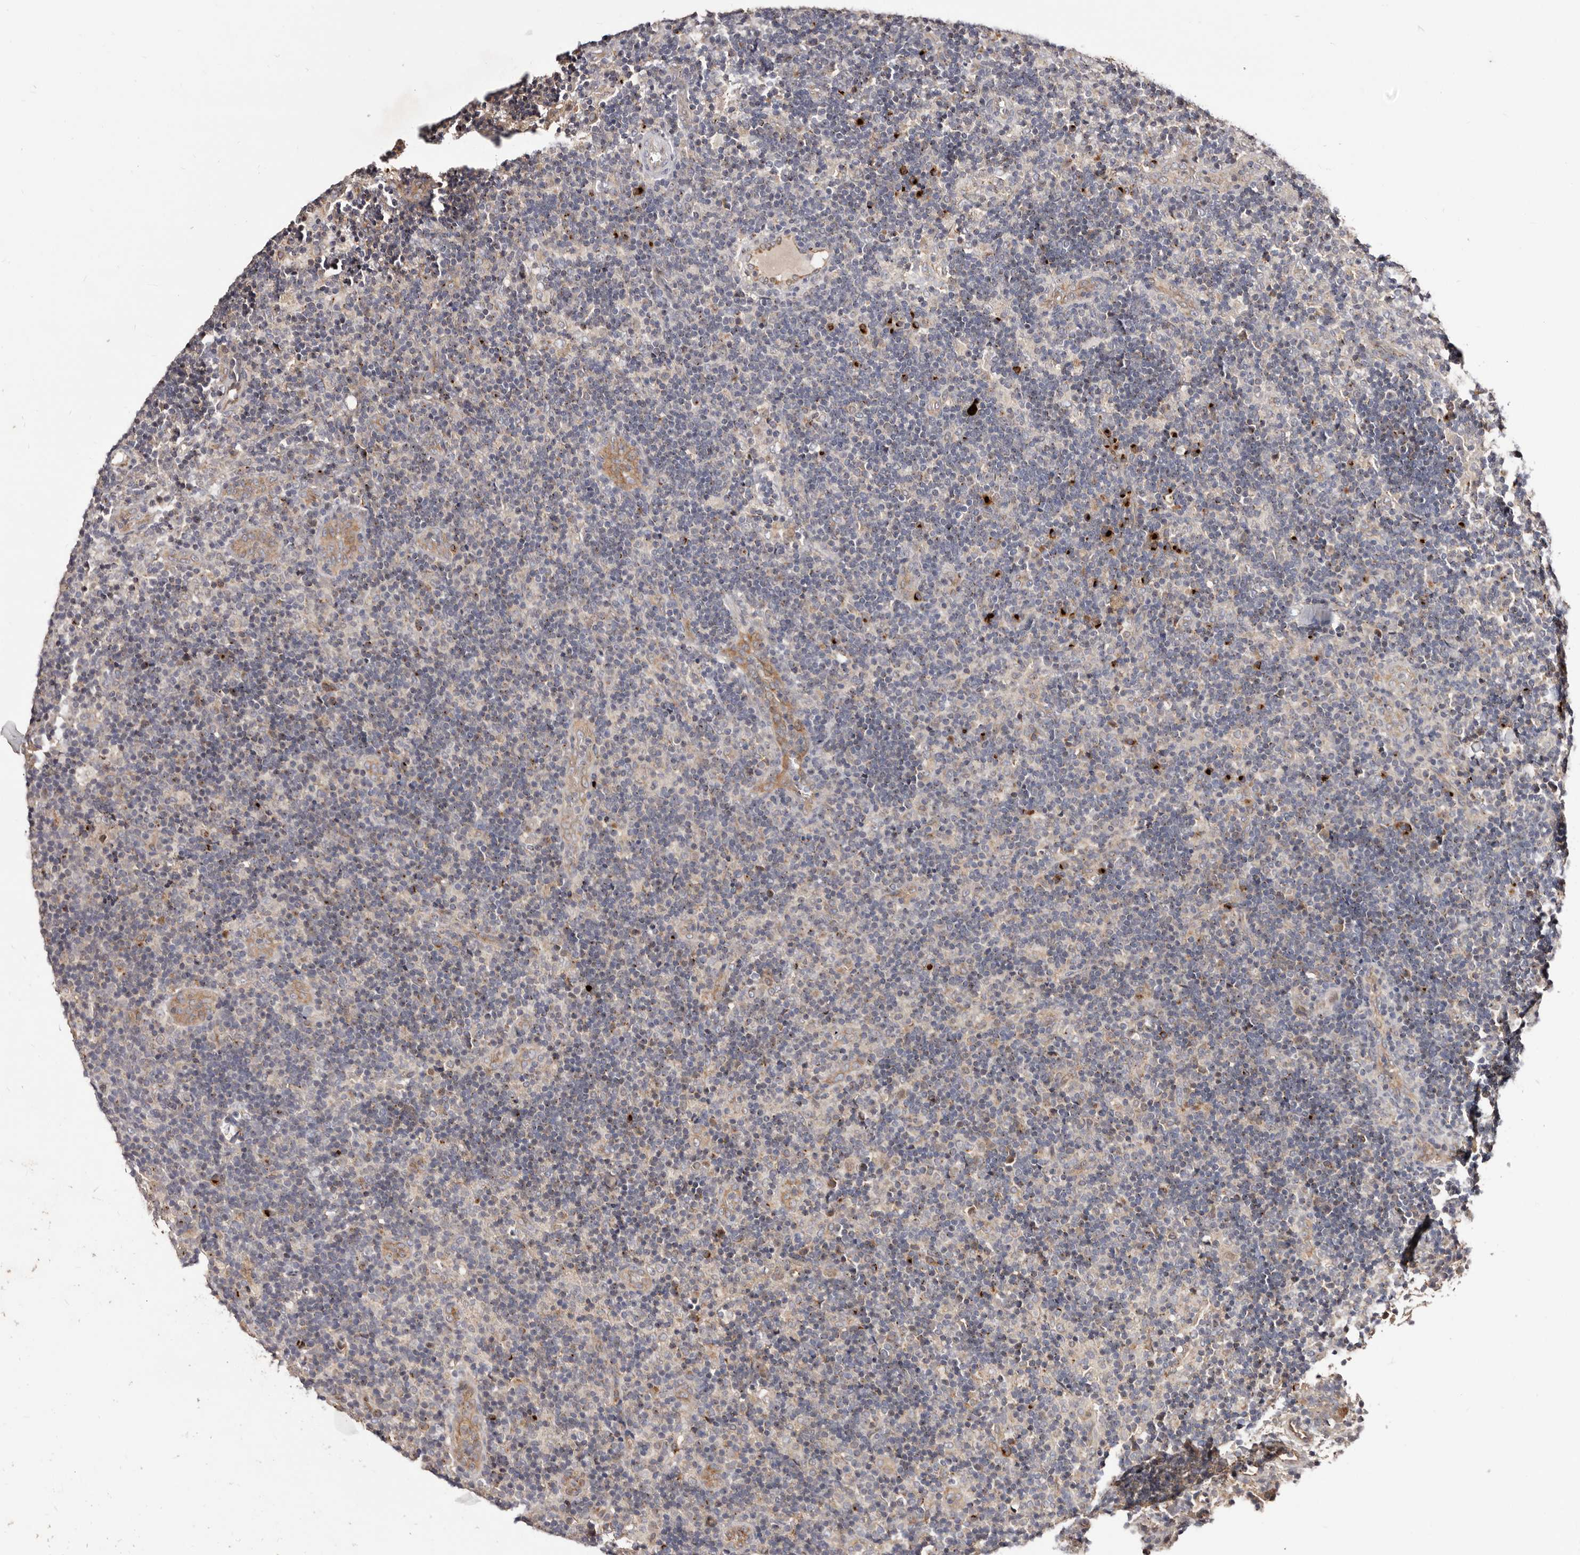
{"staining": {"intensity": "strong", "quantity": "<25%", "location": "cytoplasmic/membranous"}, "tissue": "lymph node", "cell_type": "Germinal center cells", "image_type": "normal", "snomed": [{"axis": "morphology", "description": "Normal tissue, NOS"}, {"axis": "topography", "description": "Lymph node"}], "caption": "DAB immunohistochemical staining of normal human lymph node demonstrates strong cytoplasmic/membranous protein expression in approximately <25% of germinal center cells.", "gene": "DACT2", "patient": {"sex": "female", "age": 22}}